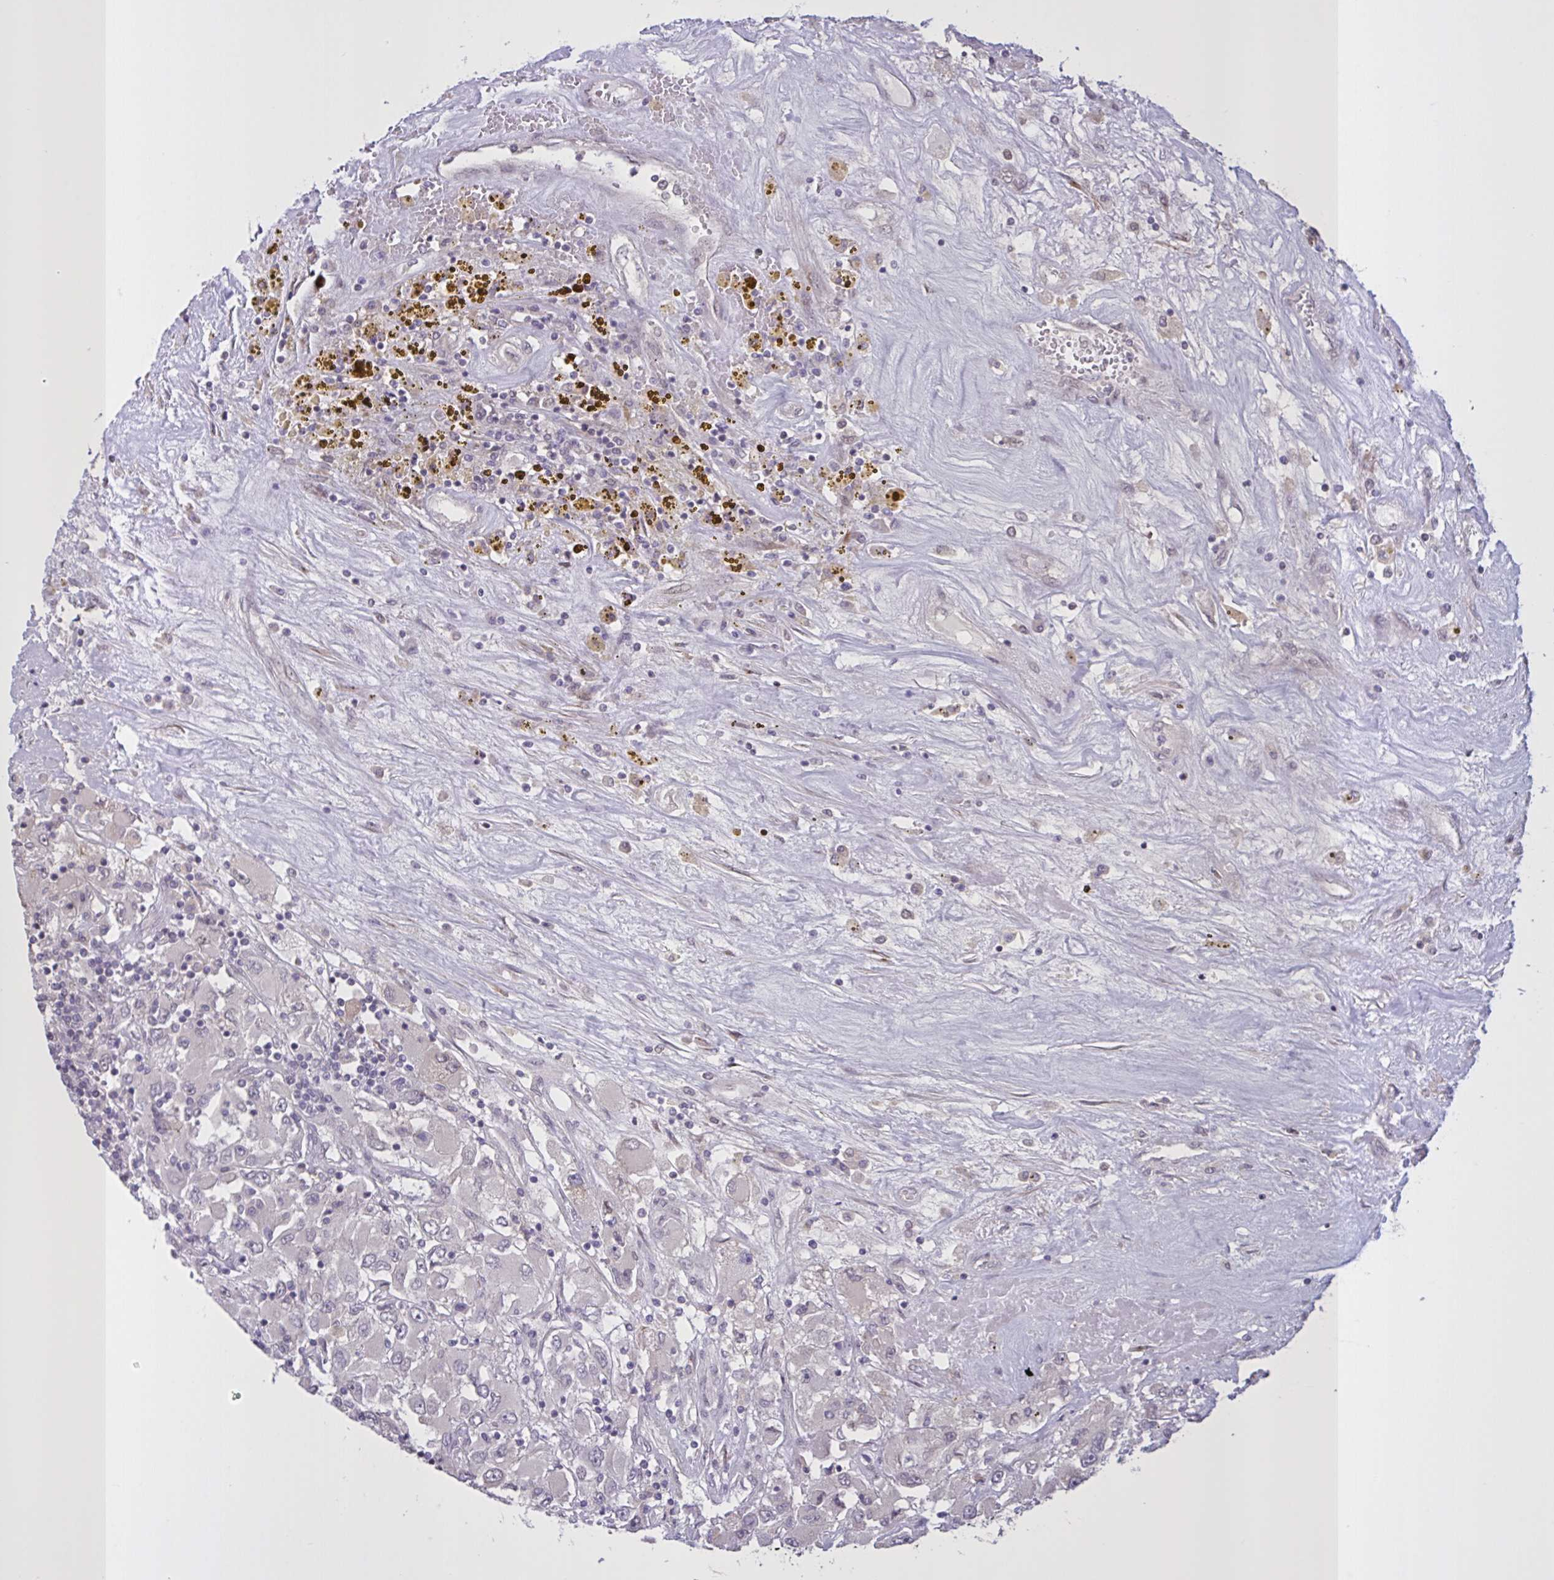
{"staining": {"intensity": "negative", "quantity": "none", "location": "none"}, "tissue": "renal cancer", "cell_type": "Tumor cells", "image_type": "cancer", "snomed": [{"axis": "morphology", "description": "Adenocarcinoma, NOS"}, {"axis": "topography", "description": "Kidney"}], "caption": "Renal adenocarcinoma was stained to show a protein in brown. There is no significant staining in tumor cells. (DAB IHC with hematoxylin counter stain).", "gene": "MRGPRX2", "patient": {"sex": "female", "age": 52}}